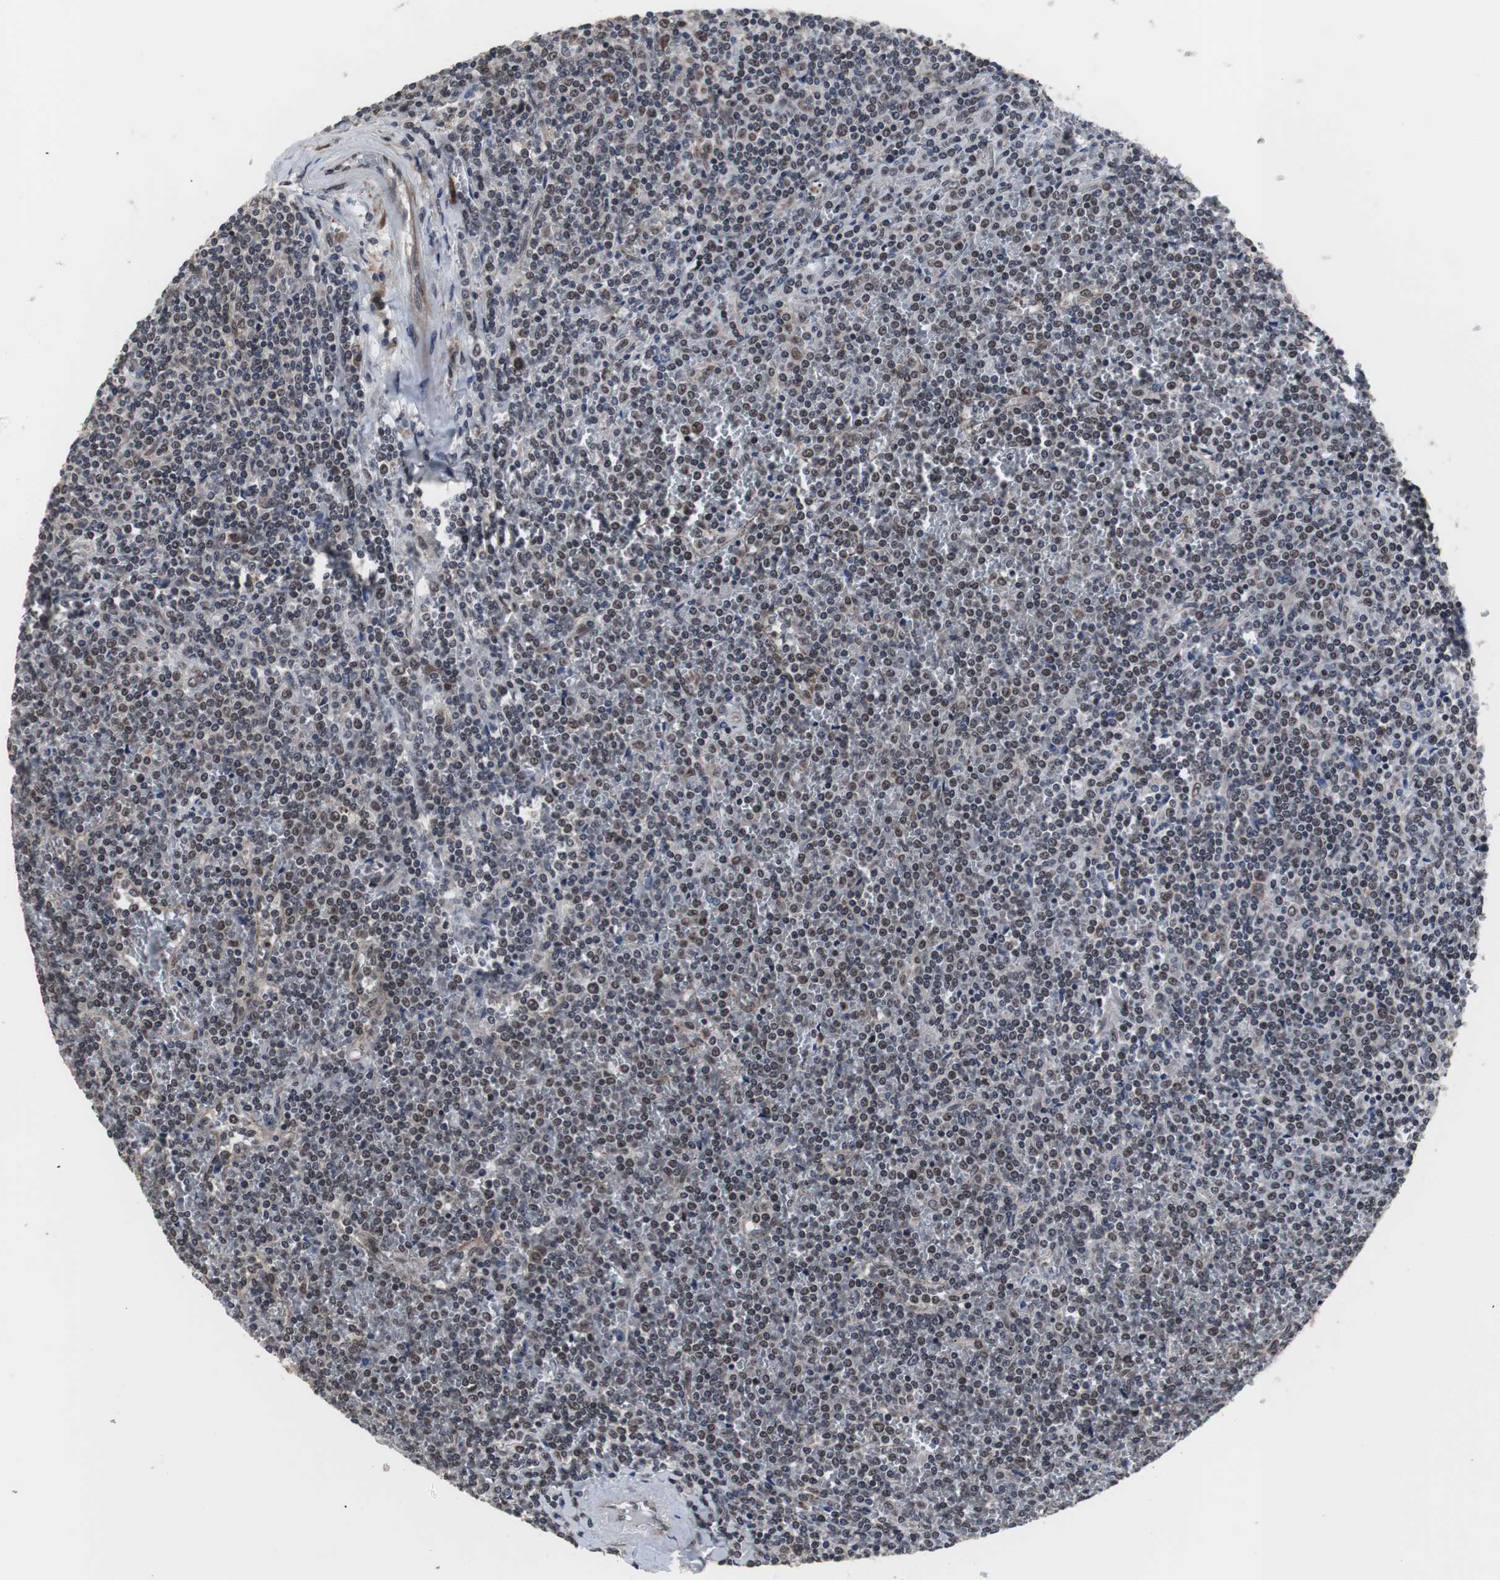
{"staining": {"intensity": "weak", "quantity": "25%-75%", "location": "nuclear"}, "tissue": "lymphoma", "cell_type": "Tumor cells", "image_type": "cancer", "snomed": [{"axis": "morphology", "description": "Malignant lymphoma, non-Hodgkin's type, Low grade"}, {"axis": "topography", "description": "Spleen"}], "caption": "Human lymphoma stained for a protein (brown) demonstrates weak nuclear positive staining in about 25%-75% of tumor cells.", "gene": "GTF2F2", "patient": {"sex": "female", "age": 19}}